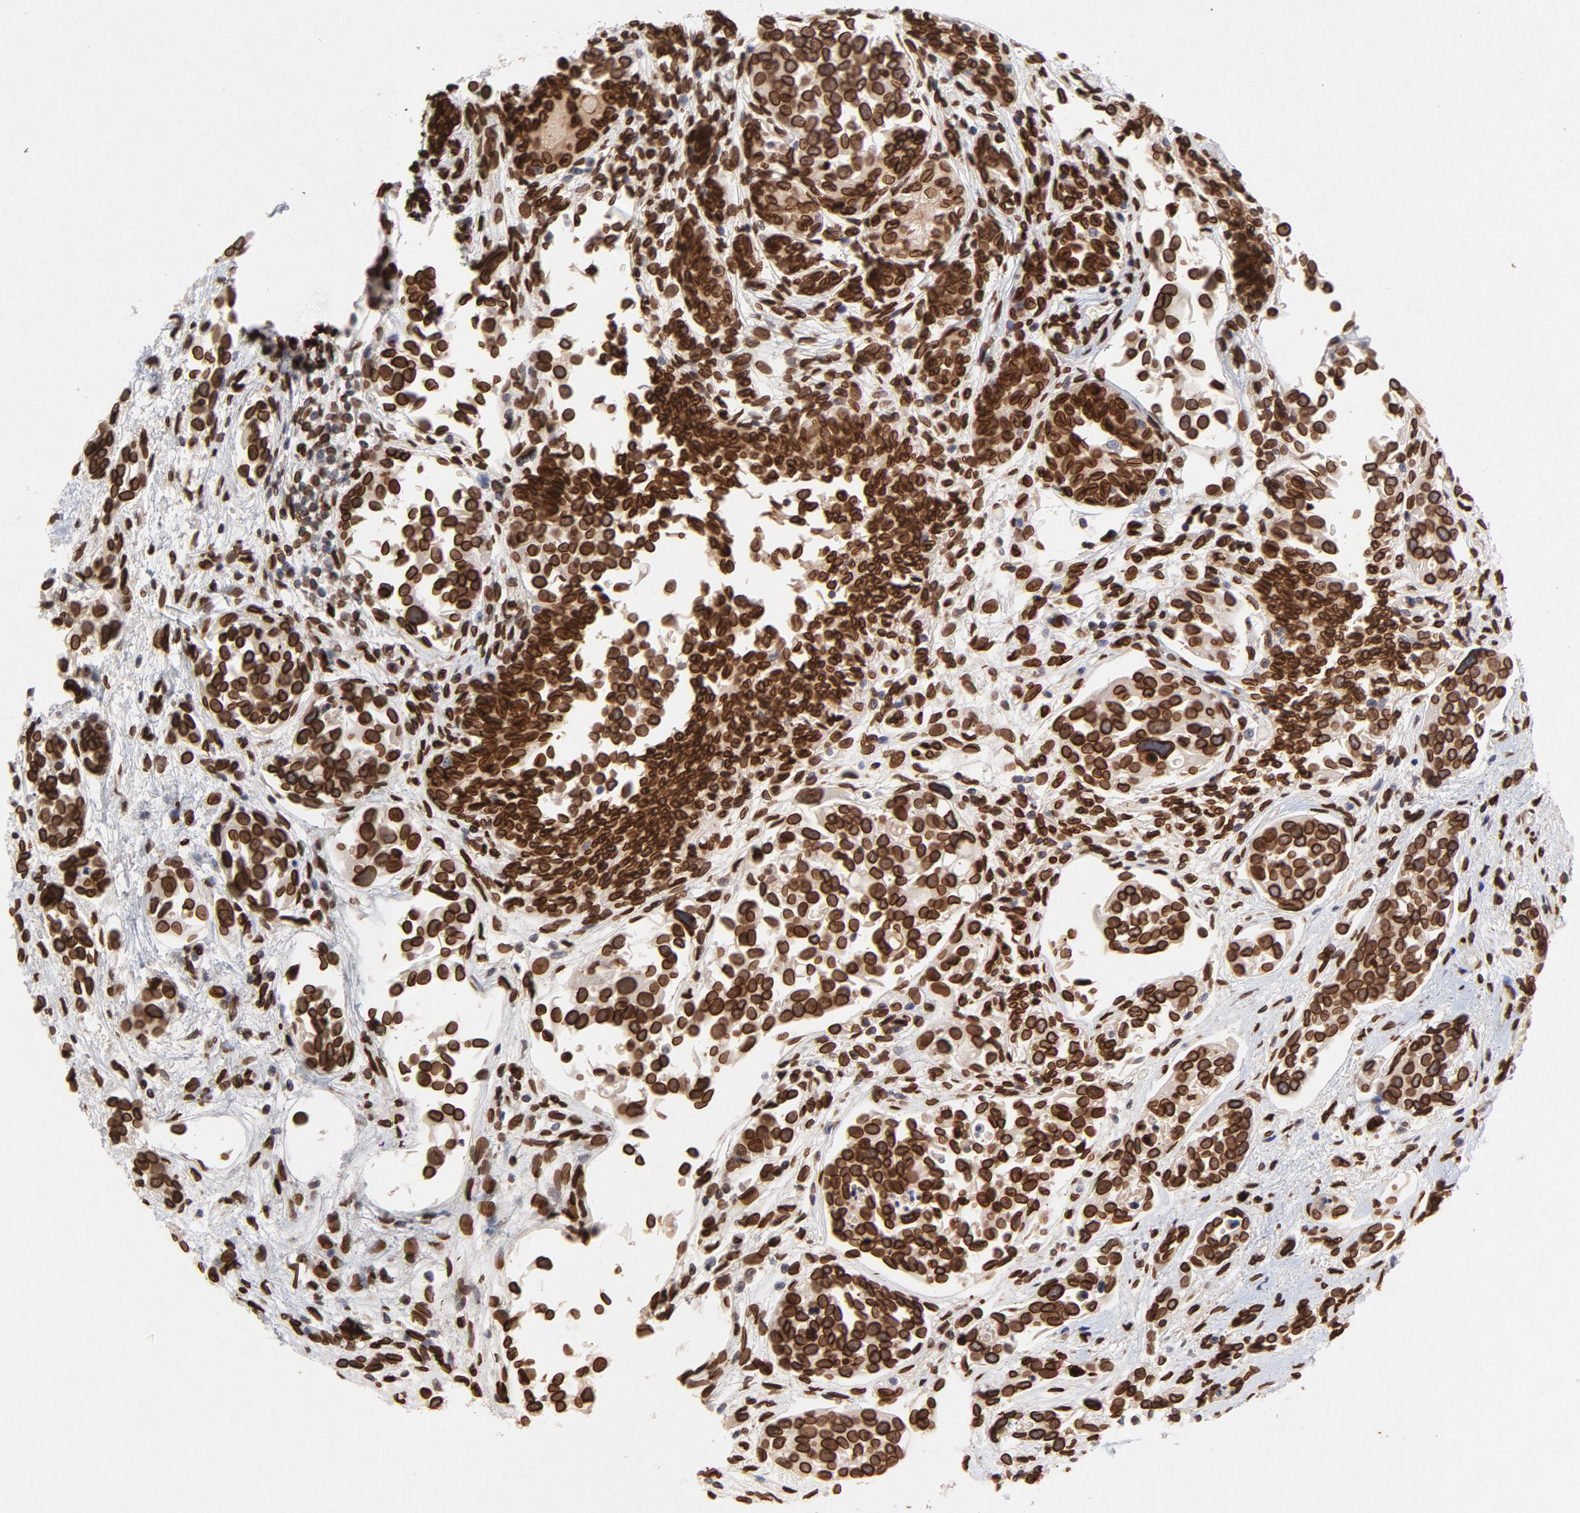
{"staining": {"intensity": "strong", "quantity": ">75%", "location": "cytoplasmic/membranous,nuclear"}, "tissue": "urothelial cancer", "cell_type": "Tumor cells", "image_type": "cancer", "snomed": [{"axis": "morphology", "description": "Urothelial carcinoma, High grade"}, {"axis": "topography", "description": "Urinary bladder"}], "caption": "DAB (3,3'-diaminobenzidine) immunohistochemical staining of human urothelial carcinoma (high-grade) reveals strong cytoplasmic/membranous and nuclear protein positivity in approximately >75% of tumor cells.", "gene": "LMNA", "patient": {"sex": "male", "age": 78}}